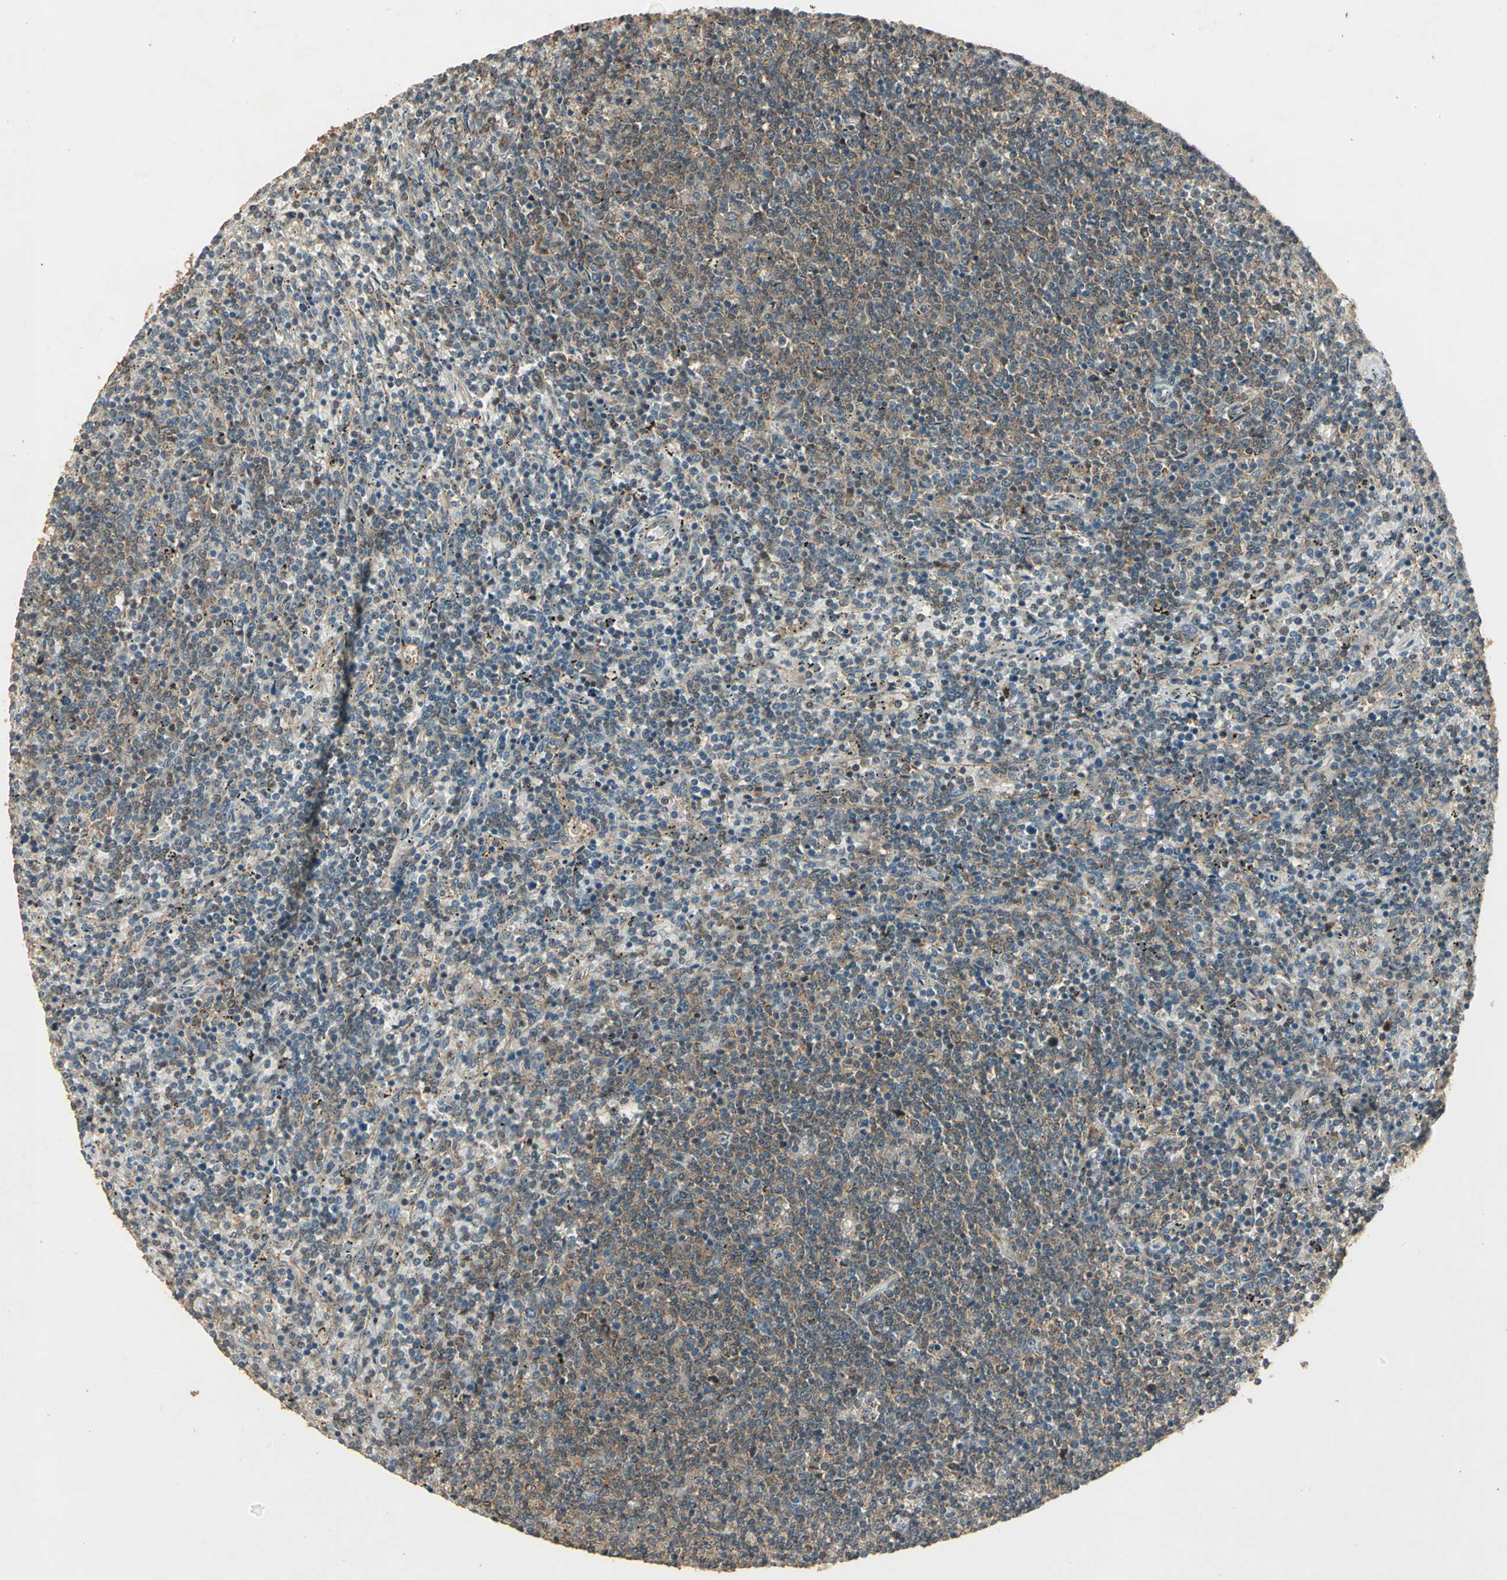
{"staining": {"intensity": "moderate", "quantity": ">75%", "location": "cytoplasmic/membranous"}, "tissue": "lymphoma", "cell_type": "Tumor cells", "image_type": "cancer", "snomed": [{"axis": "morphology", "description": "Malignant lymphoma, non-Hodgkin's type, Low grade"}, {"axis": "topography", "description": "Spleen"}], "caption": "Immunohistochemical staining of lymphoma reveals medium levels of moderate cytoplasmic/membranous staining in about >75% of tumor cells.", "gene": "KANK1", "patient": {"sex": "female", "age": 50}}